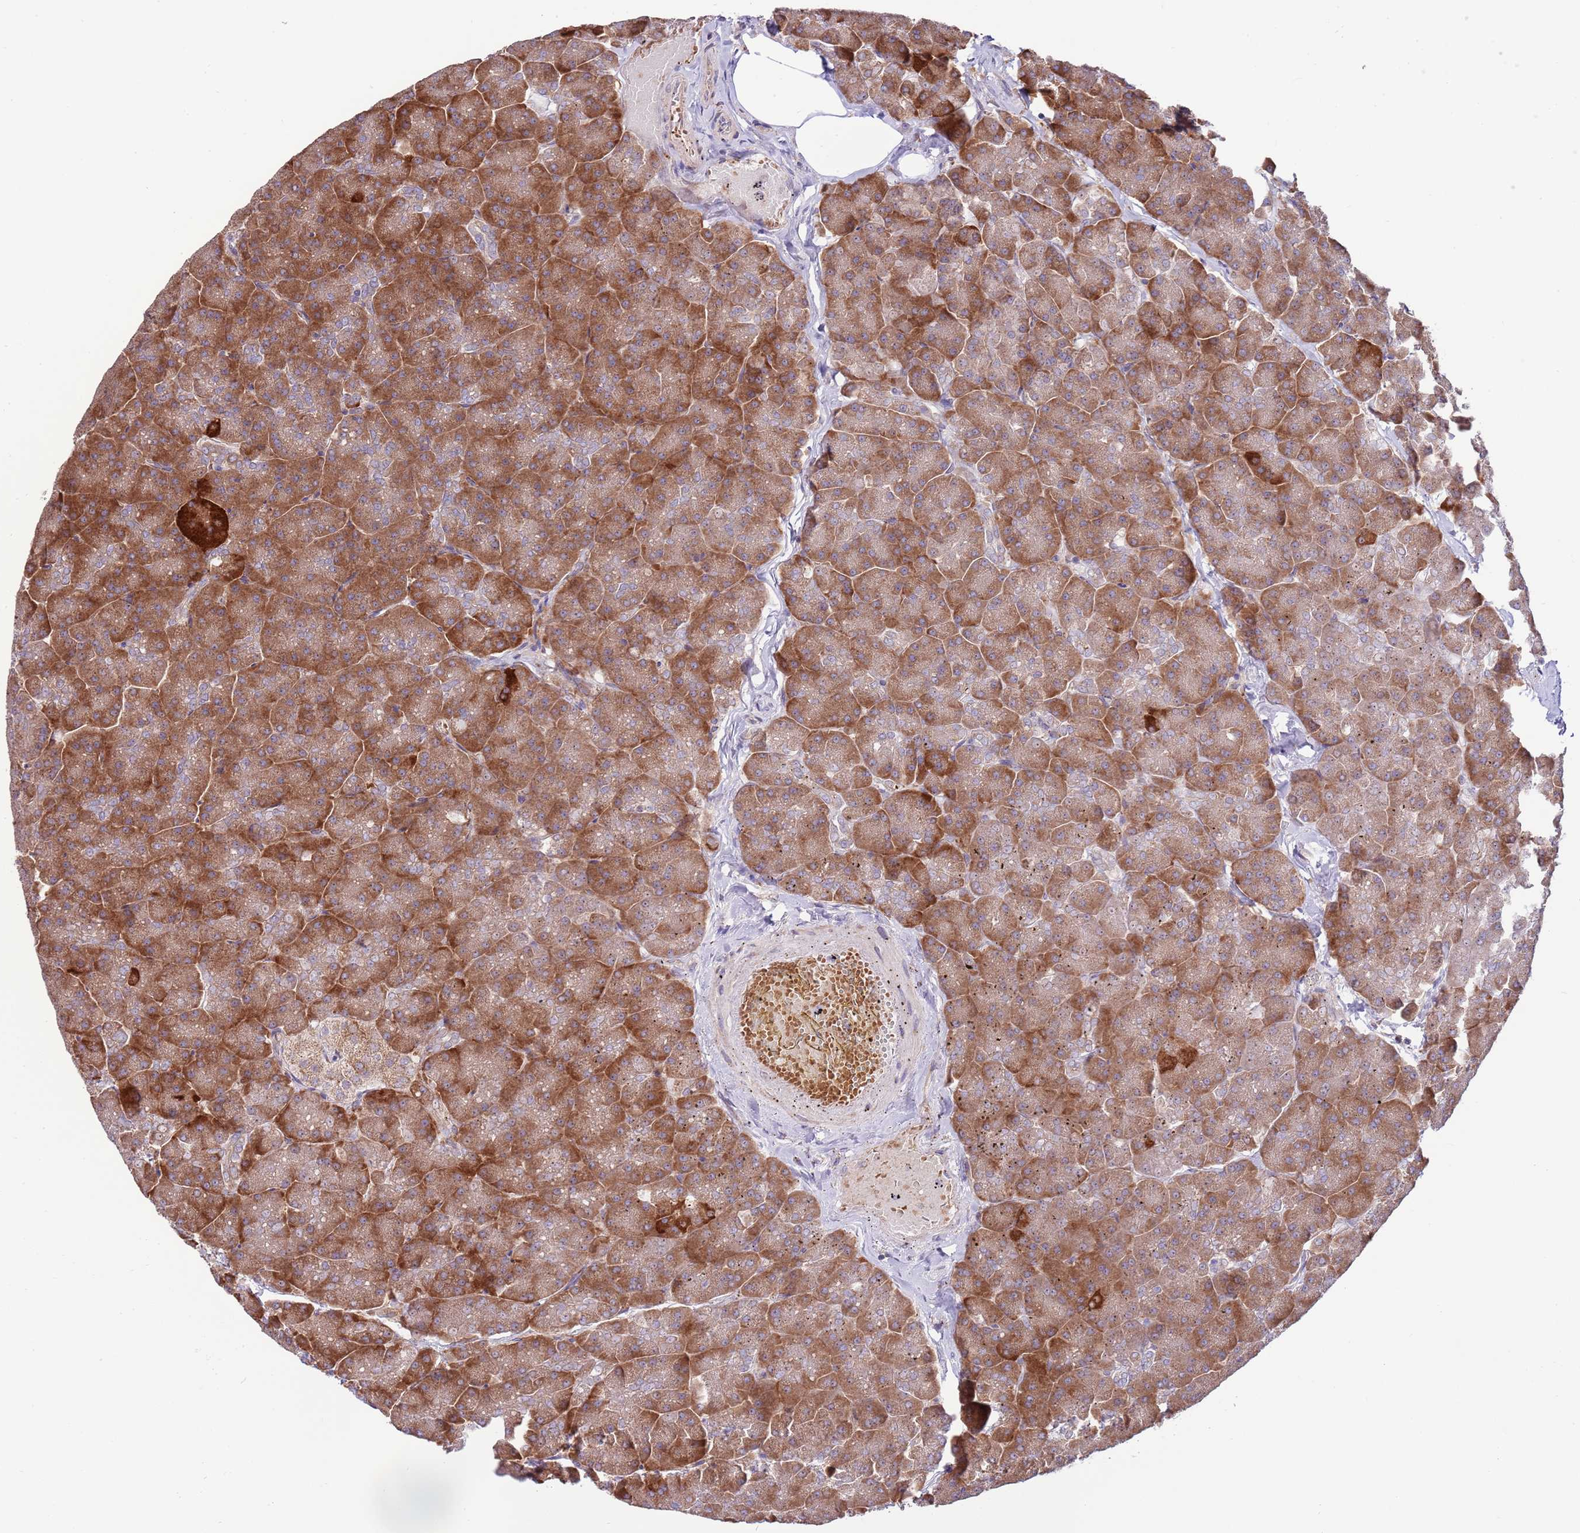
{"staining": {"intensity": "strong", "quantity": ">75%", "location": "cytoplasmic/membranous"}, "tissue": "pancreas", "cell_type": "Exocrine glandular cells", "image_type": "normal", "snomed": [{"axis": "morphology", "description": "Normal tissue, NOS"}, {"axis": "topography", "description": "Pancreas"}, {"axis": "topography", "description": "Peripheral nerve tissue"}], "caption": "IHC histopathology image of benign pancreas: human pancreas stained using IHC demonstrates high levels of strong protein expression localized specifically in the cytoplasmic/membranous of exocrine glandular cells, appearing as a cytoplasmic/membranous brown color.", "gene": "DAND5", "patient": {"sex": "male", "age": 54}}